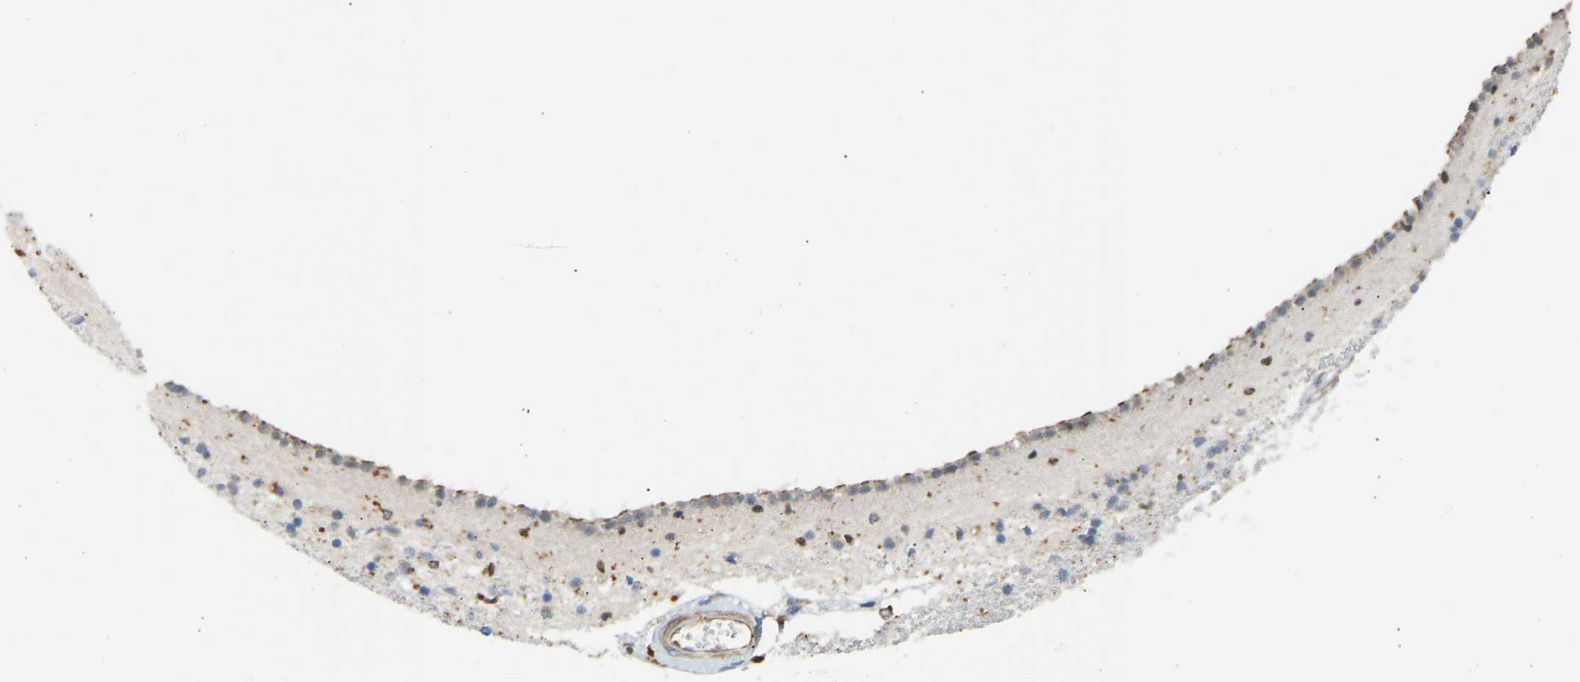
{"staining": {"intensity": "weak", "quantity": "<25%", "location": "cytoplasmic/membranous,nuclear"}, "tissue": "caudate", "cell_type": "Glial cells", "image_type": "normal", "snomed": [{"axis": "morphology", "description": "Normal tissue, NOS"}, {"axis": "topography", "description": "Lateral ventricle wall"}], "caption": "Human caudate stained for a protein using IHC displays no expression in glial cells.", "gene": "PLCG2", "patient": {"sex": "male", "age": 45}}